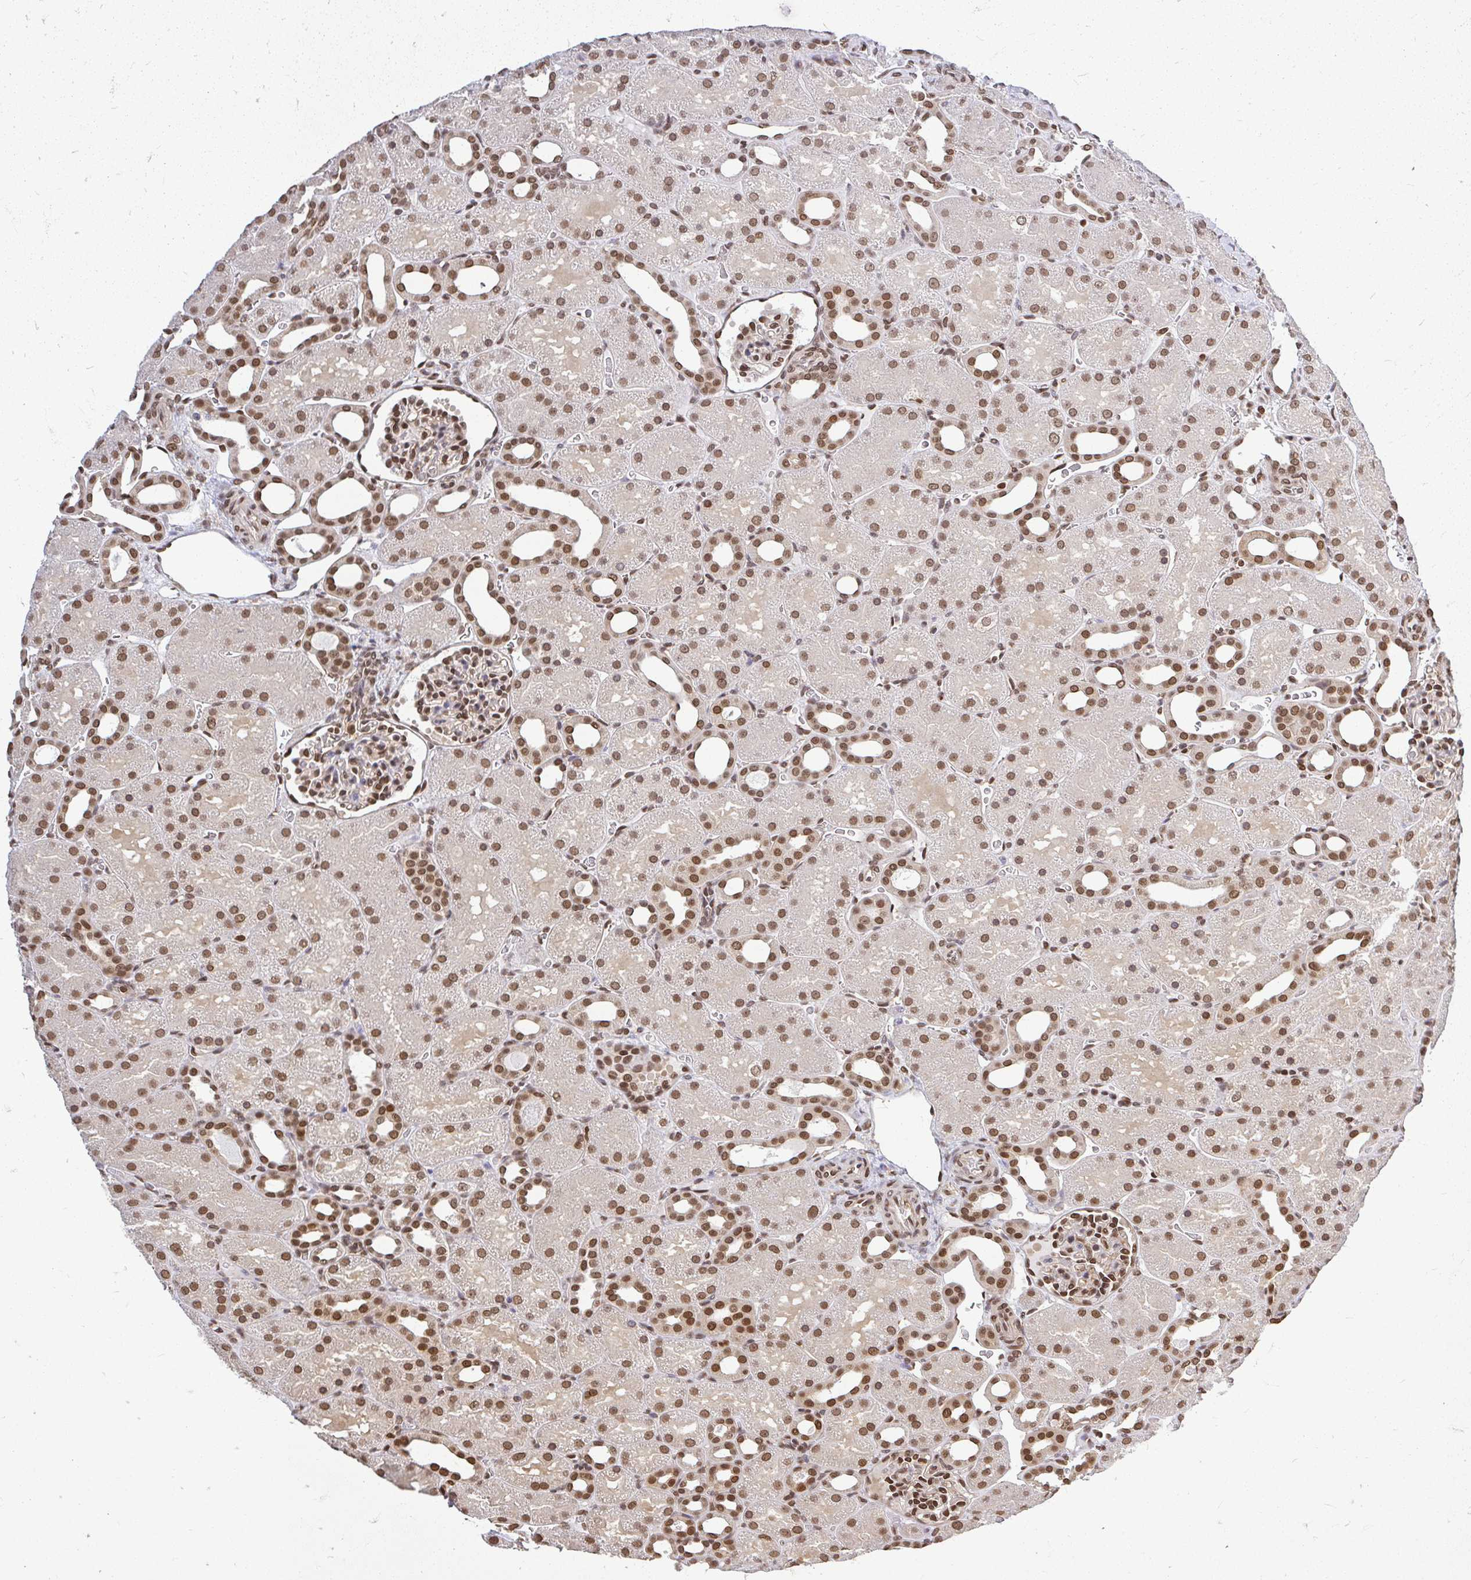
{"staining": {"intensity": "moderate", "quantity": "25%-75%", "location": "nuclear"}, "tissue": "kidney", "cell_type": "Cells in glomeruli", "image_type": "normal", "snomed": [{"axis": "morphology", "description": "Normal tissue, NOS"}, {"axis": "topography", "description": "Kidney"}], "caption": "The immunohistochemical stain shows moderate nuclear staining in cells in glomeruli of normal kidney. The staining was performed using DAB, with brown indicating positive protein expression. Nuclei are stained blue with hematoxylin.", "gene": "XPO1", "patient": {"sex": "male", "age": 2}}